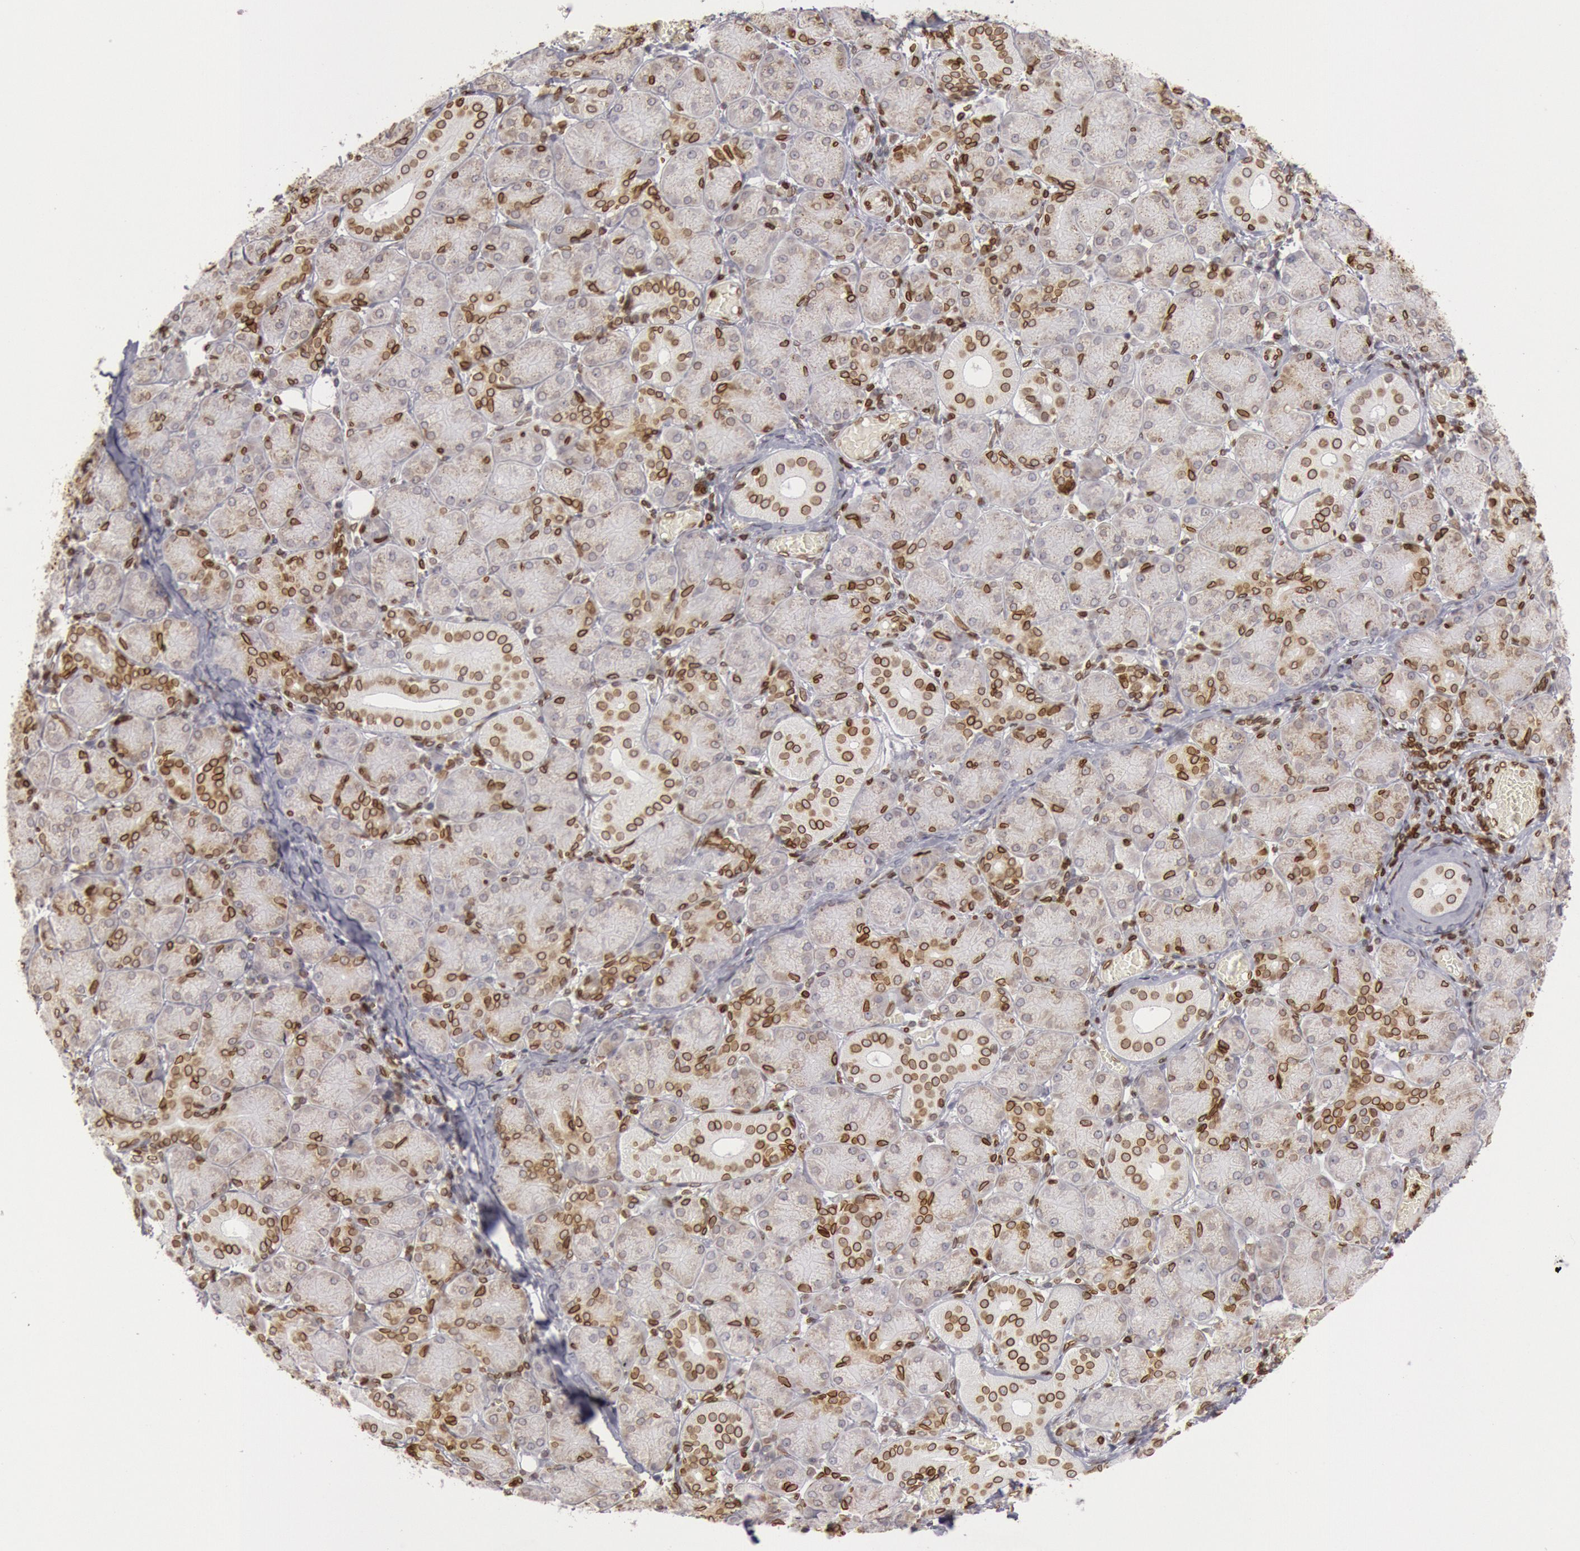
{"staining": {"intensity": "moderate", "quantity": "25%-75%", "location": "nuclear"}, "tissue": "salivary gland", "cell_type": "Glandular cells", "image_type": "normal", "snomed": [{"axis": "morphology", "description": "Normal tissue, NOS"}, {"axis": "topography", "description": "Salivary gland"}], "caption": "Benign salivary gland exhibits moderate nuclear positivity in approximately 25%-75% of glandular cells, visualized by immunohistochemistry.", "gene": "SUN2", "patient": {"sex": "female", "age": 24}}